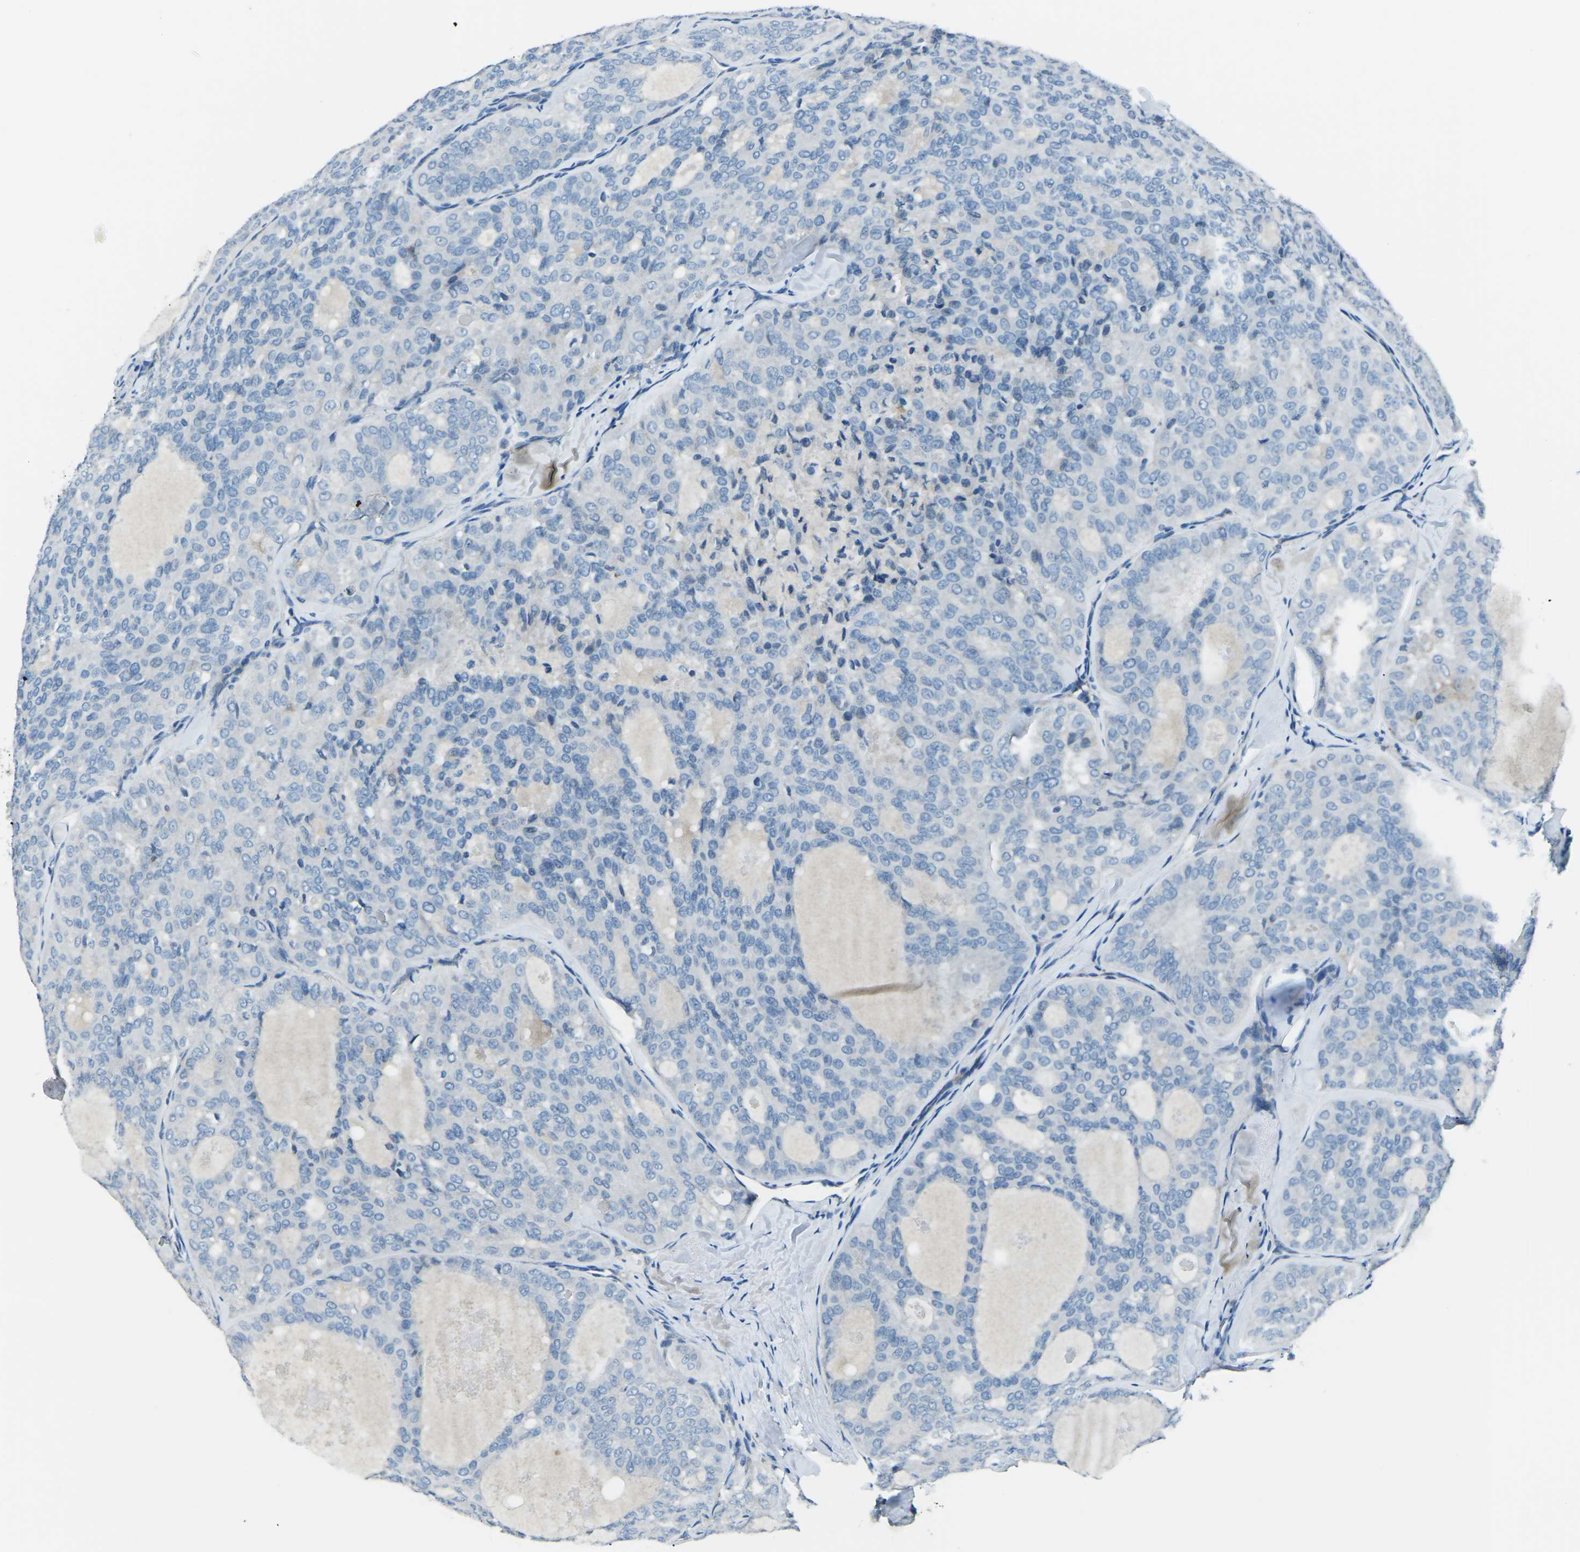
{"staining": {"intensity": "negative", "quantity": "none", "location": "none"}, "tissue": "thyroid cancer", "cell_type": "Tumor cells", "image_type": "cancer", "snomed": [{"axis": "morphology", "description": "Follicular adenoma carcinoma, NOS"}, {"axis": "topography", "description": "Thyroid gland"}], "caption": "IHC photomicrograph of thyroid cancer stained for a protein (brown), which demonstrates no staining in tumor cells.", "gene": "CD1D", "patient": {"sex": "male", "age": 75}}